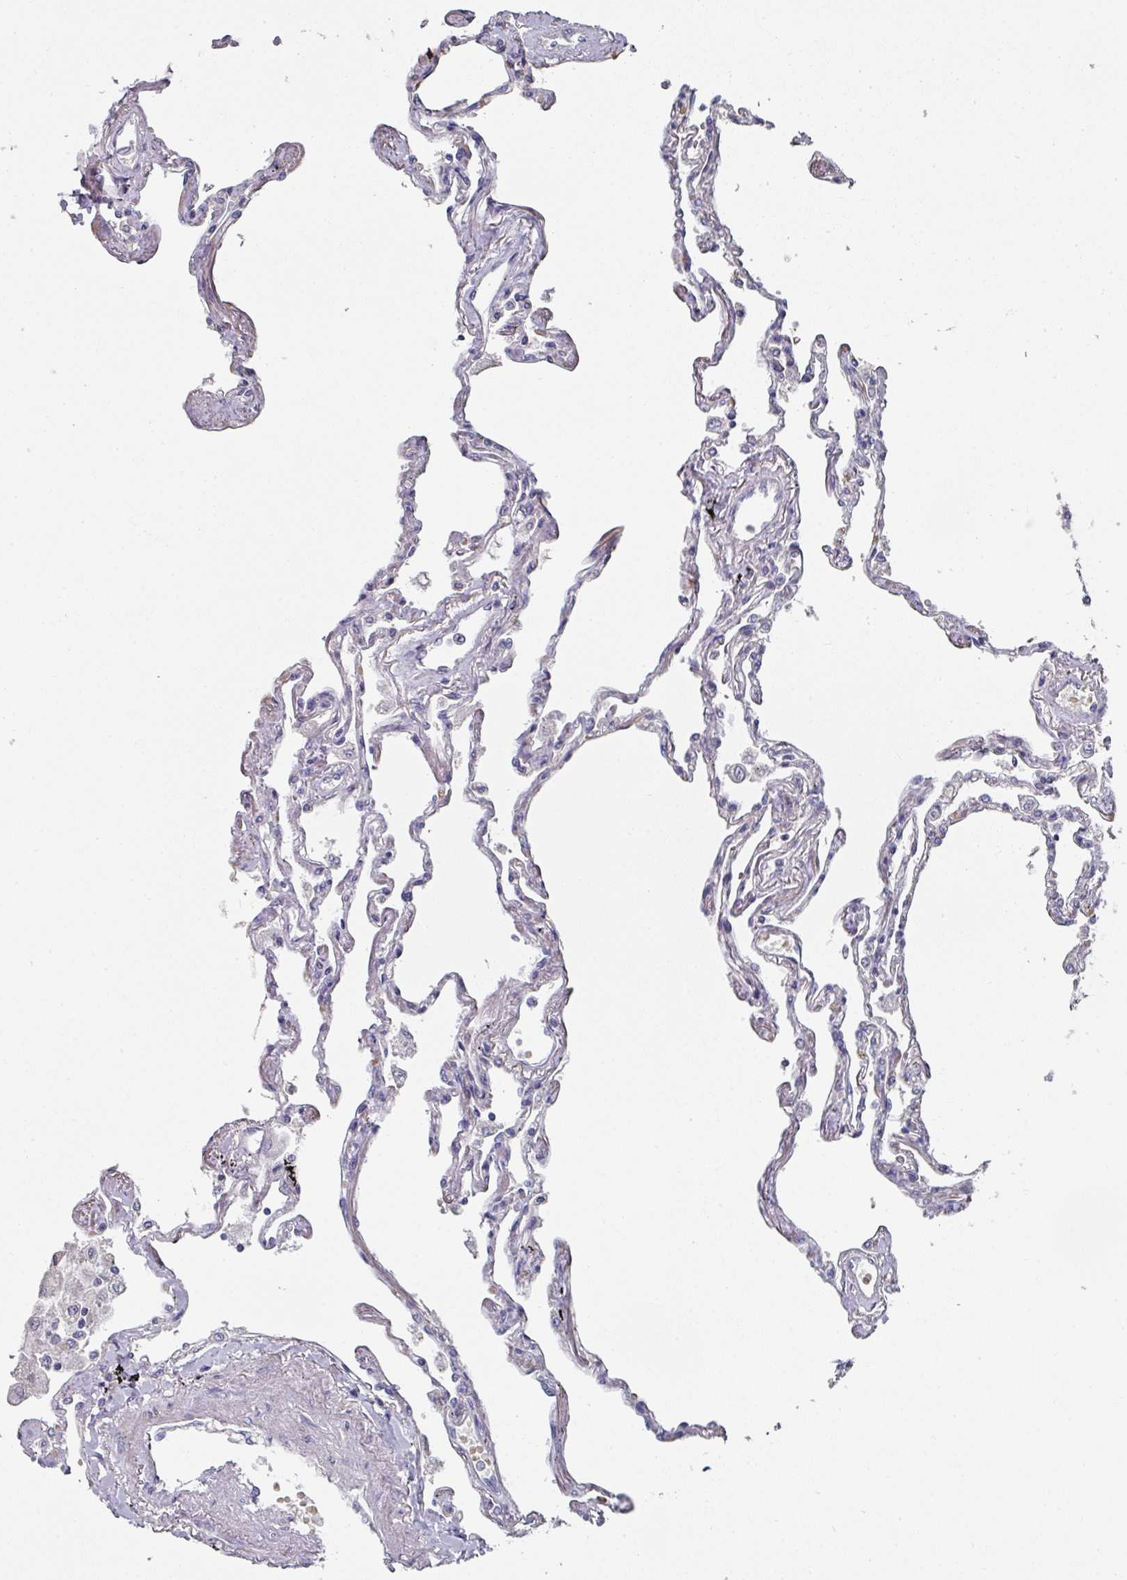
{"staining": {"intensity": "negative", "quantity": "none", "location": "none"}, "tissue": "lung", "cell_type": "Alveolar cells", "image_type": "normal", "snomed": [{"axis": "morphology", "description": "Normal tissue, NOS"}, {"axis": "topography", "description": "Lung"}], "caption": "Immunohistochemical staining of benign lung shows no significant expression in alveolar cells.", "gene": "PYROXD2", "patient": {"sex": "female", "age": 67}}